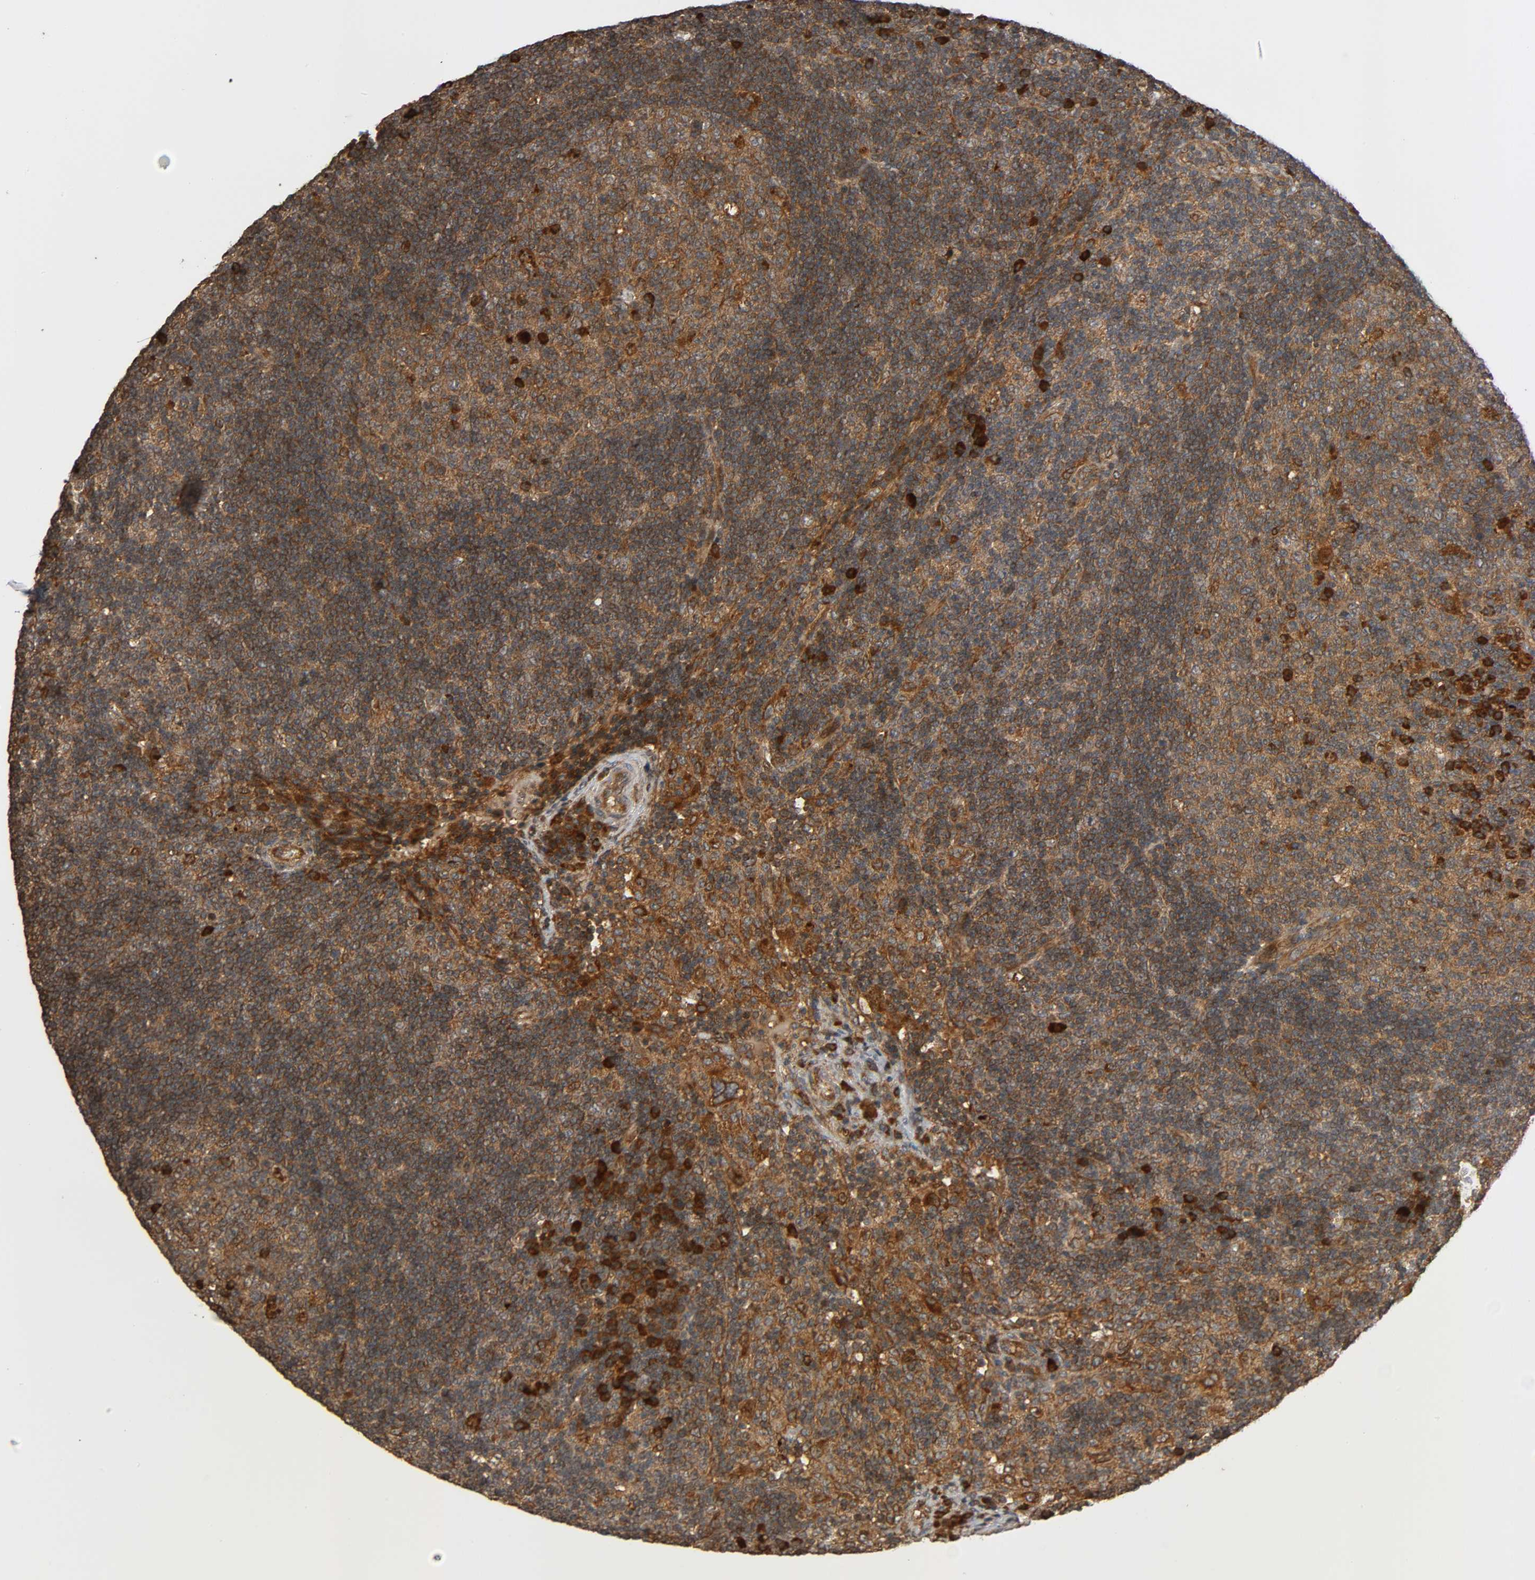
{"staining": {"intensity": "moderate", "quantity": ">75%", "location": "cytoplasmic/membranous"}, "tissue": "lymph node", "cell_type": "Germinal center cells", "image_type": "normal", "snomed": [{"axis": "morphology", "description": "Normal tissue, NOS"}, {"axis": "morphology", "description": "Squamous cell carcinoma, metastatic, NOS"}, {"axis": "topography", "description": "Lymph node"}], "caption": "High-magnification brightfield microscopy of normal lymph node stained with DAB (brown) and counterstained with hematoxylin (blue). germinal center cells exhibit moderate cytoplasmic/membranous staining is identified in about>75% of cells. (Brightfield microscopy of DAB IHC at high magnification).", "gene": "MAP3K8", "patient": {"sex": "female", "age": 53}}